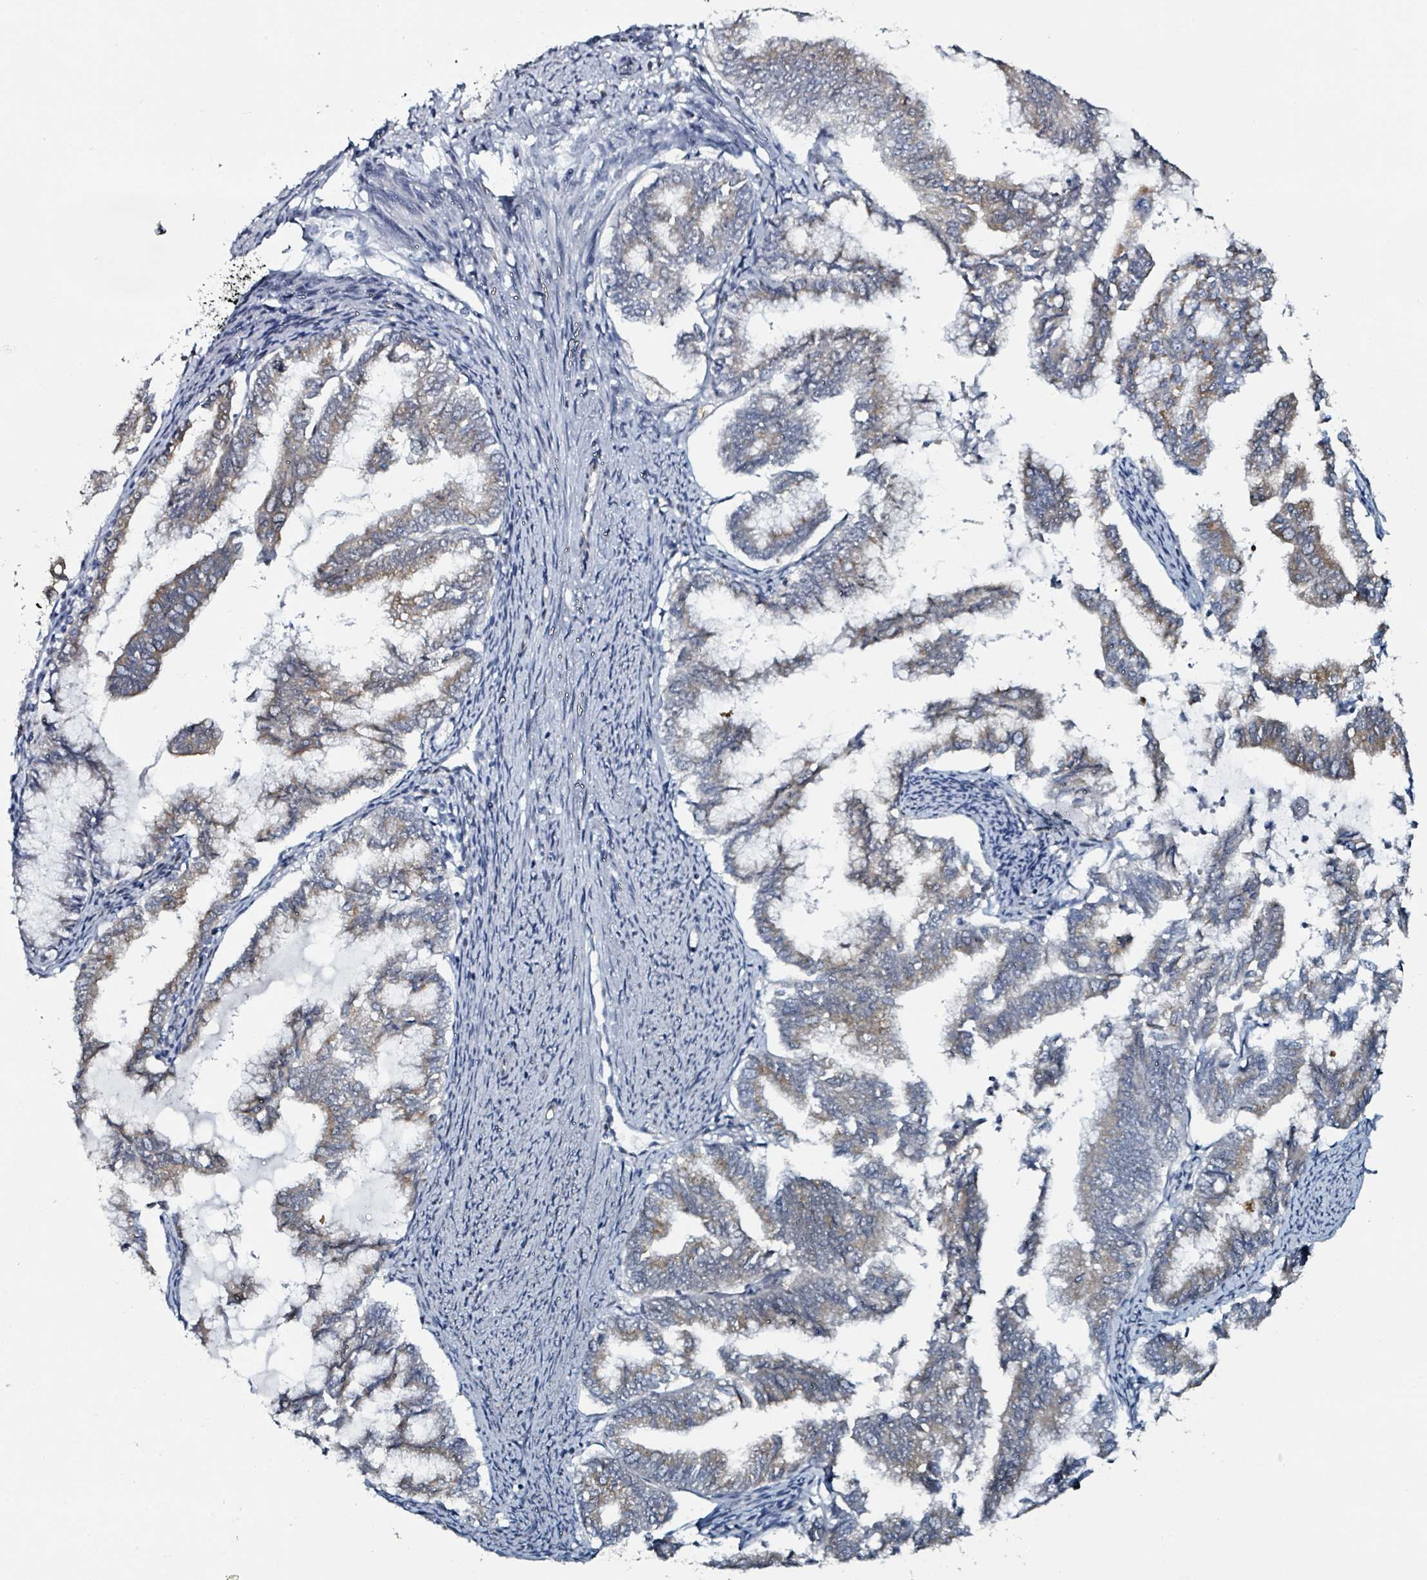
{"staining": {"intensity": "negative", "quantity": "none", "location": "none"}, "tissue": "endometrial cancer", "cell_type": "Tumor cells", "image_type": "cancer", "snomed": [{"axis": "morphology", "description": "Adenocarcinoma, NOS"}, {"axis": "topography", "description": "Endometrium"}], "caption": "Immunohistochemistry (IHC) micrograph of neoplastic tissue: human endometrial cancer (adenocarcinoma) stained with DAB (3,3'-diaminobenzidine) exhibits no significant protein positivity in tumor cells. (Stains: DAB (3,3'-diaminobenzidine) IHC with hematoxylin counter stain, Microscopy: brightfield microscopy at high magnification).", "gene": "B3GAT3", "patient": {"sex": "female", "age": 79}}